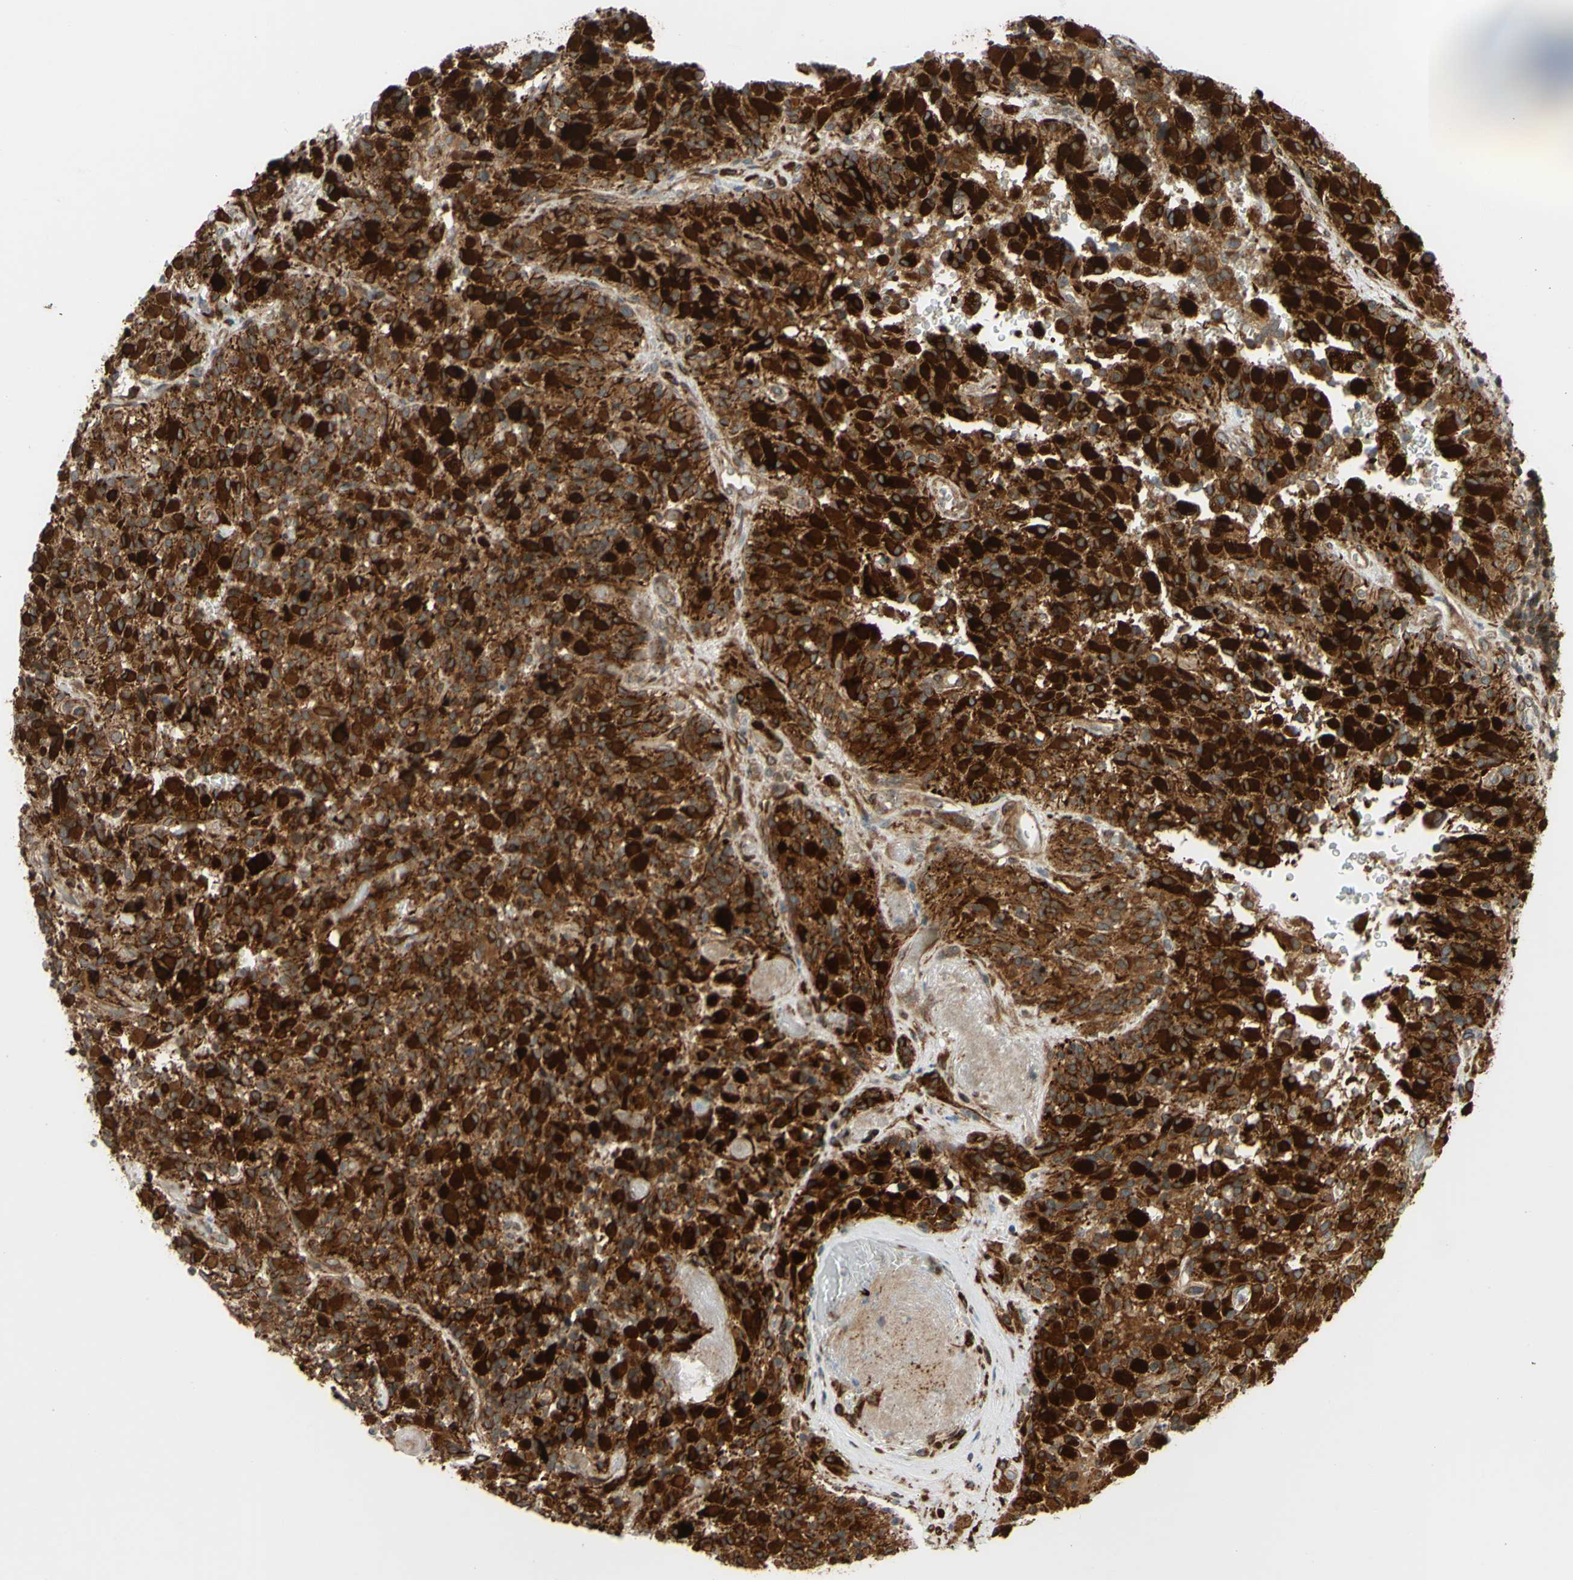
{"staining": {"intensity": "strong", "quantity": ">75%", "location": "cytoplasmic/membranous"}, "tissue": "glioma", "cell_type": "Tumor cells", "image_type": "cancer", "snomed": [{"axis": "morphology", "description": "Glioma, malignant, High grade"}, {"axis": "topography", "description": "Brain"}], "caption": "A photomicrograph of human malignant glioma (high-grade) stained for a protein reveals strong cytoplasmic/membranous brown staining in tumor cells.", "gene": "PRAF2", "patient": {"sex": "male", "age": 71}}